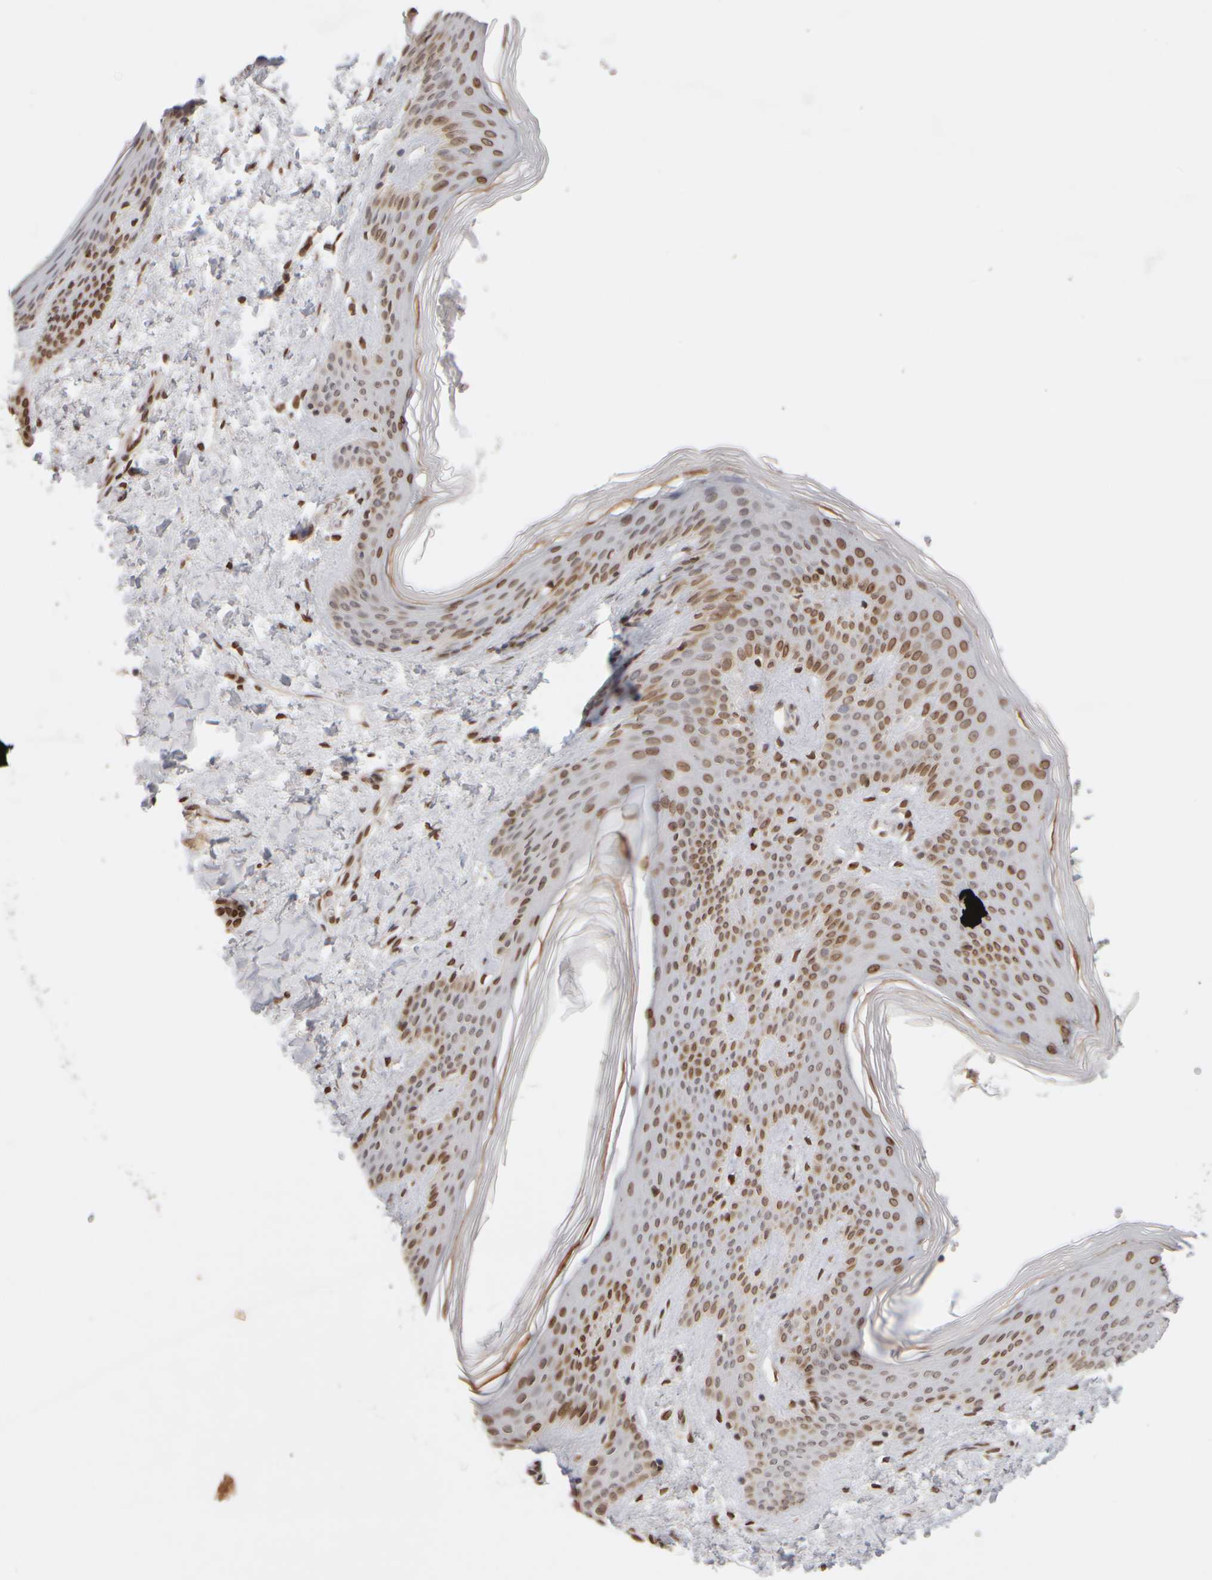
{"staining": {"intensity": "strong", "quantity": ">75%", "location": "cytoplasmic/membranous,nuclear"}, "tissue": "skin", "cell_type": "Fibroblasts", "image_type": "normal", "snomed": [{"axis": "morphology", "description": "Normal tissue, NOS"}, {"axis": "morphology", "description": "Neoplasm, benign, NOS"}, {"axis": "topography", "description": "Skin"}, {"axis": "topography", "description": "Soft tissue"}], "caption": "A high amount of strong cytoplasmic/membranous,nuclear expression is appreciated in approximately >75% of fibroblasts in normal skin. The staining was performed using DAB, with brown indicating positive protein expression. Nuclei are stained blue with hematoxylin.", "gene": "ZC3HC1", "patient": {"sex": "male", "age": 26}}